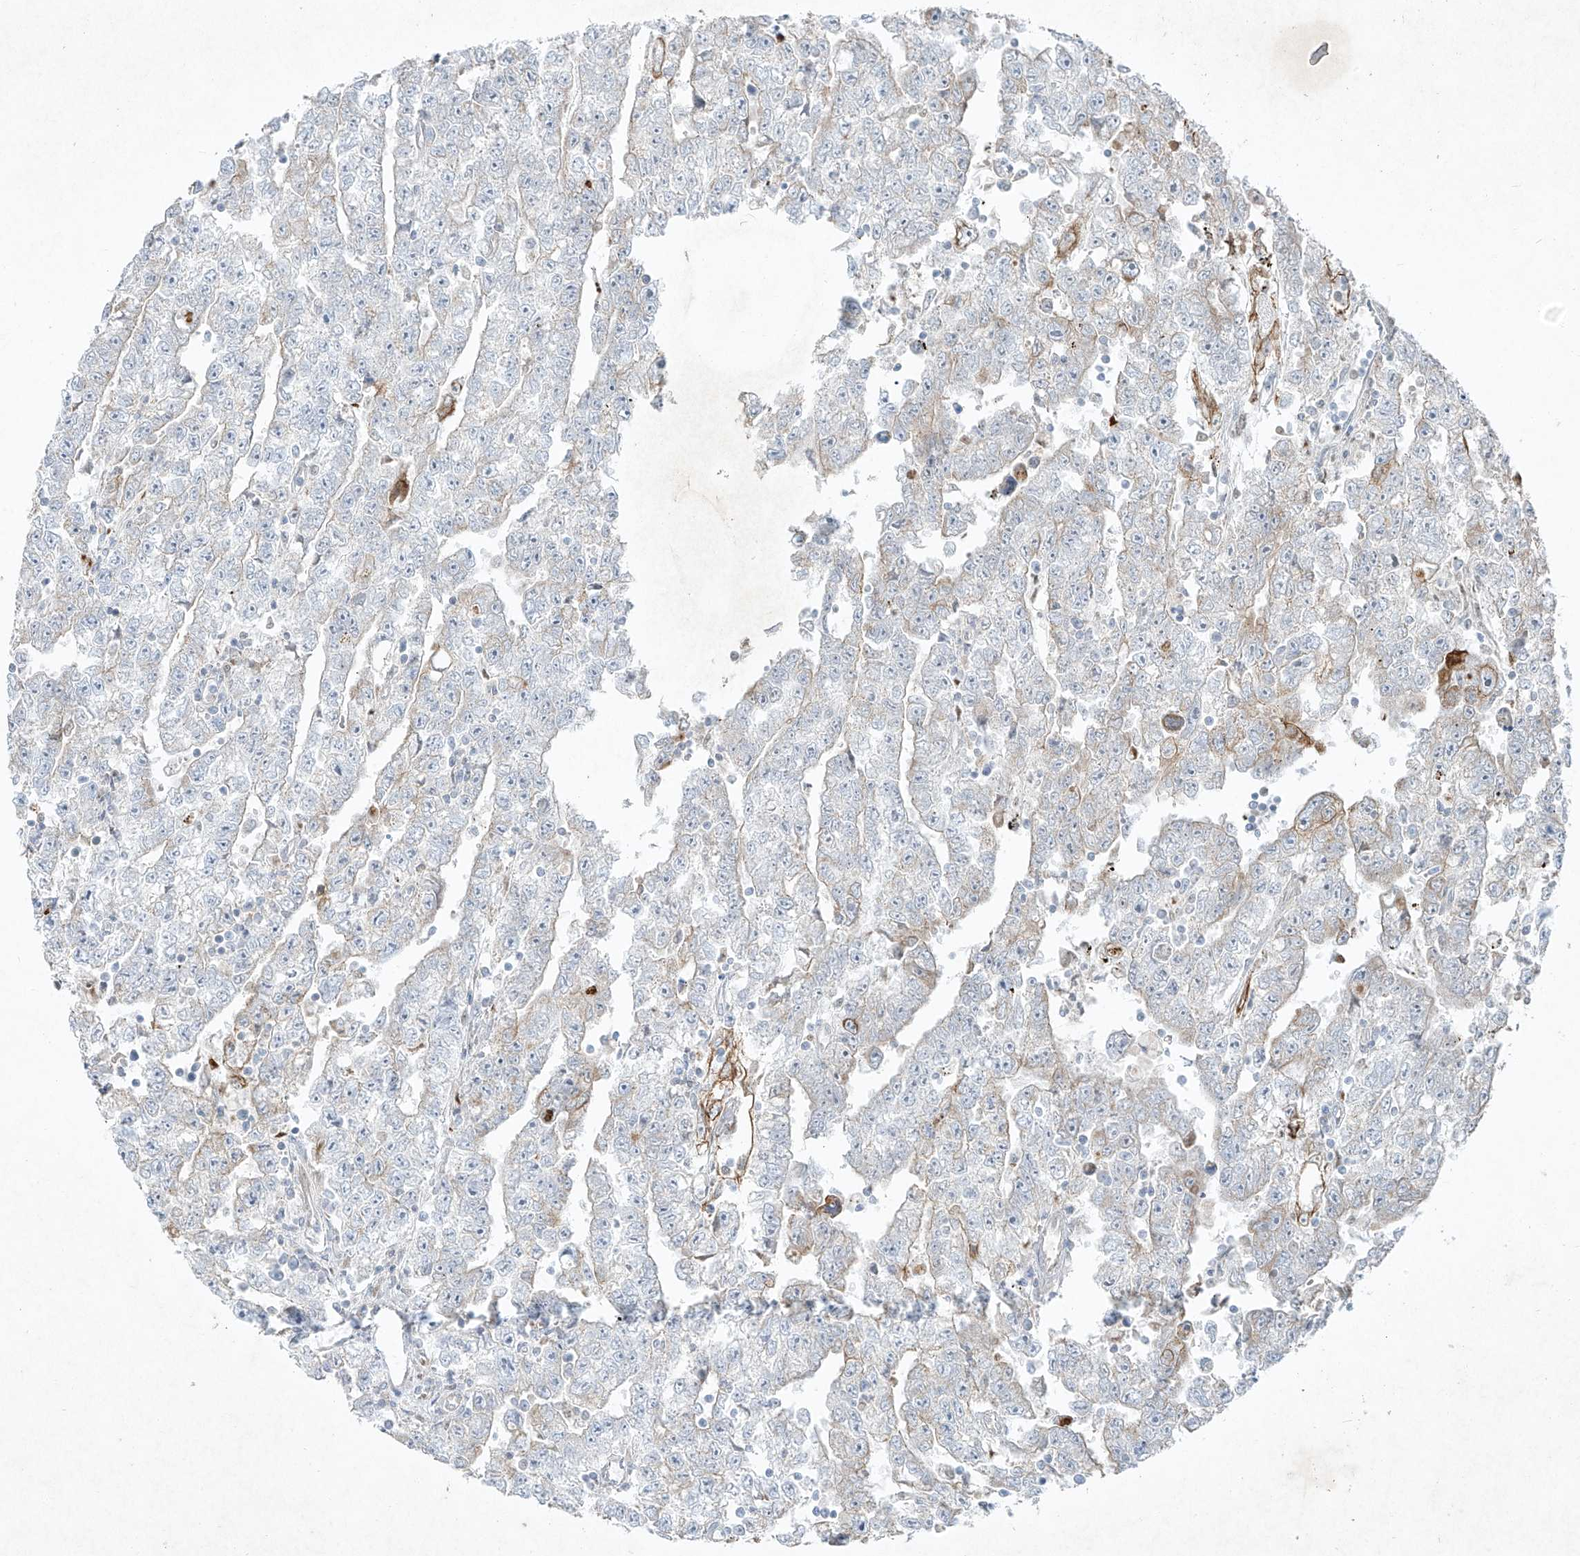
{"staining": {"intensity": "weak", "quantity": "<25%", "location": "cytoplasmic/membranous"}, "tissue": "testis cancer", "cell_type": "Tumor cells", "image_type": "cancer", "snomed": [{"axis": "morphology", "description": "Carcinoma, Embryonal, NOS"}, {"axis": "topography", "description": "Testis"}], "caption": "Human testis embryonal carcinoma stained for a protein using IHC exhibits no positivity in tumor cells.", "gene": "TUBE1", "patient": {"sex": "male", "age": 25}}